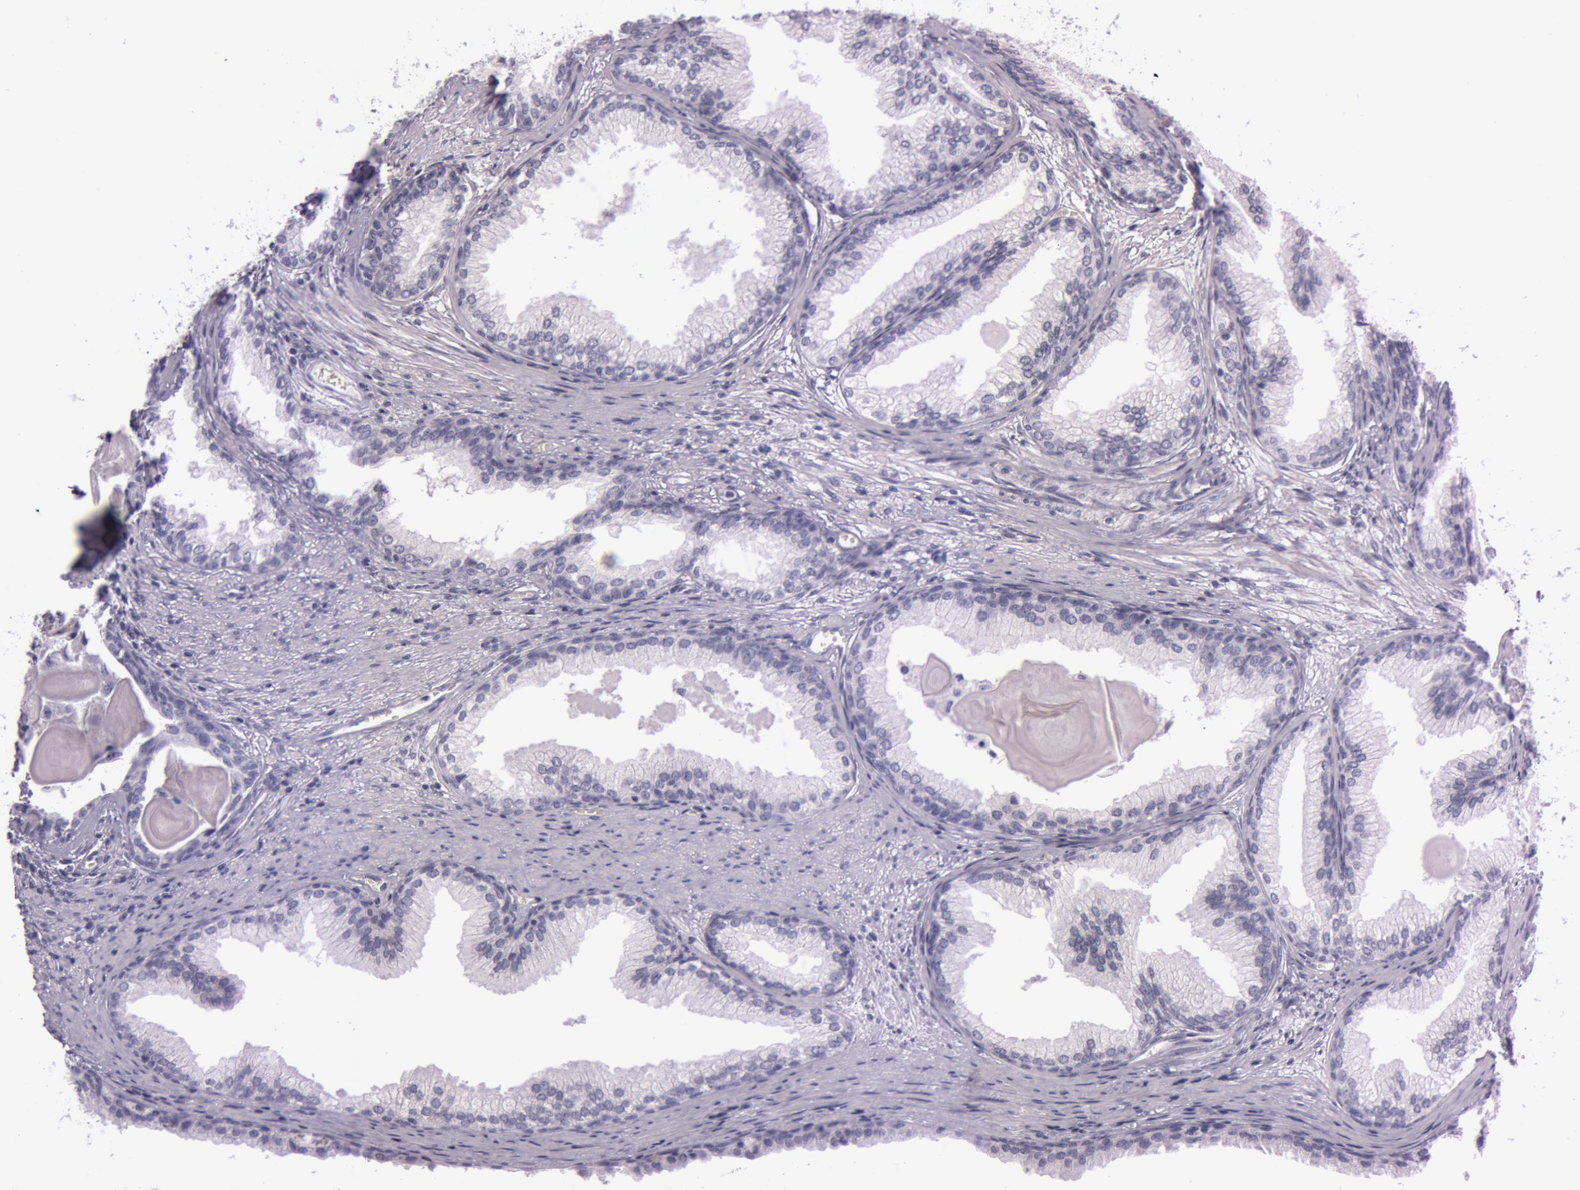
{"staining": {"intensity": "negative", "quantity": "none", "location": "none"}, "tissue": "prostate cancer", "cell_type": "Tumor cells", "image_type": "cancer", "snomed": [{"axis": "morphology", "description": "Adenocarcinoma, Medium grade"}, {"axis": "topography", "description": "Prostate"}], "caption": "Immunohistochemistry (IHC) photomicrograph of prostate cancer (medium-grade adenocarcinoma) stained for a protein (brown), which displays no expression in tumor cells. Nuclei are stained in blue.", "gene": "S100A7", "patient": {"sex": "male", "age": 79}}